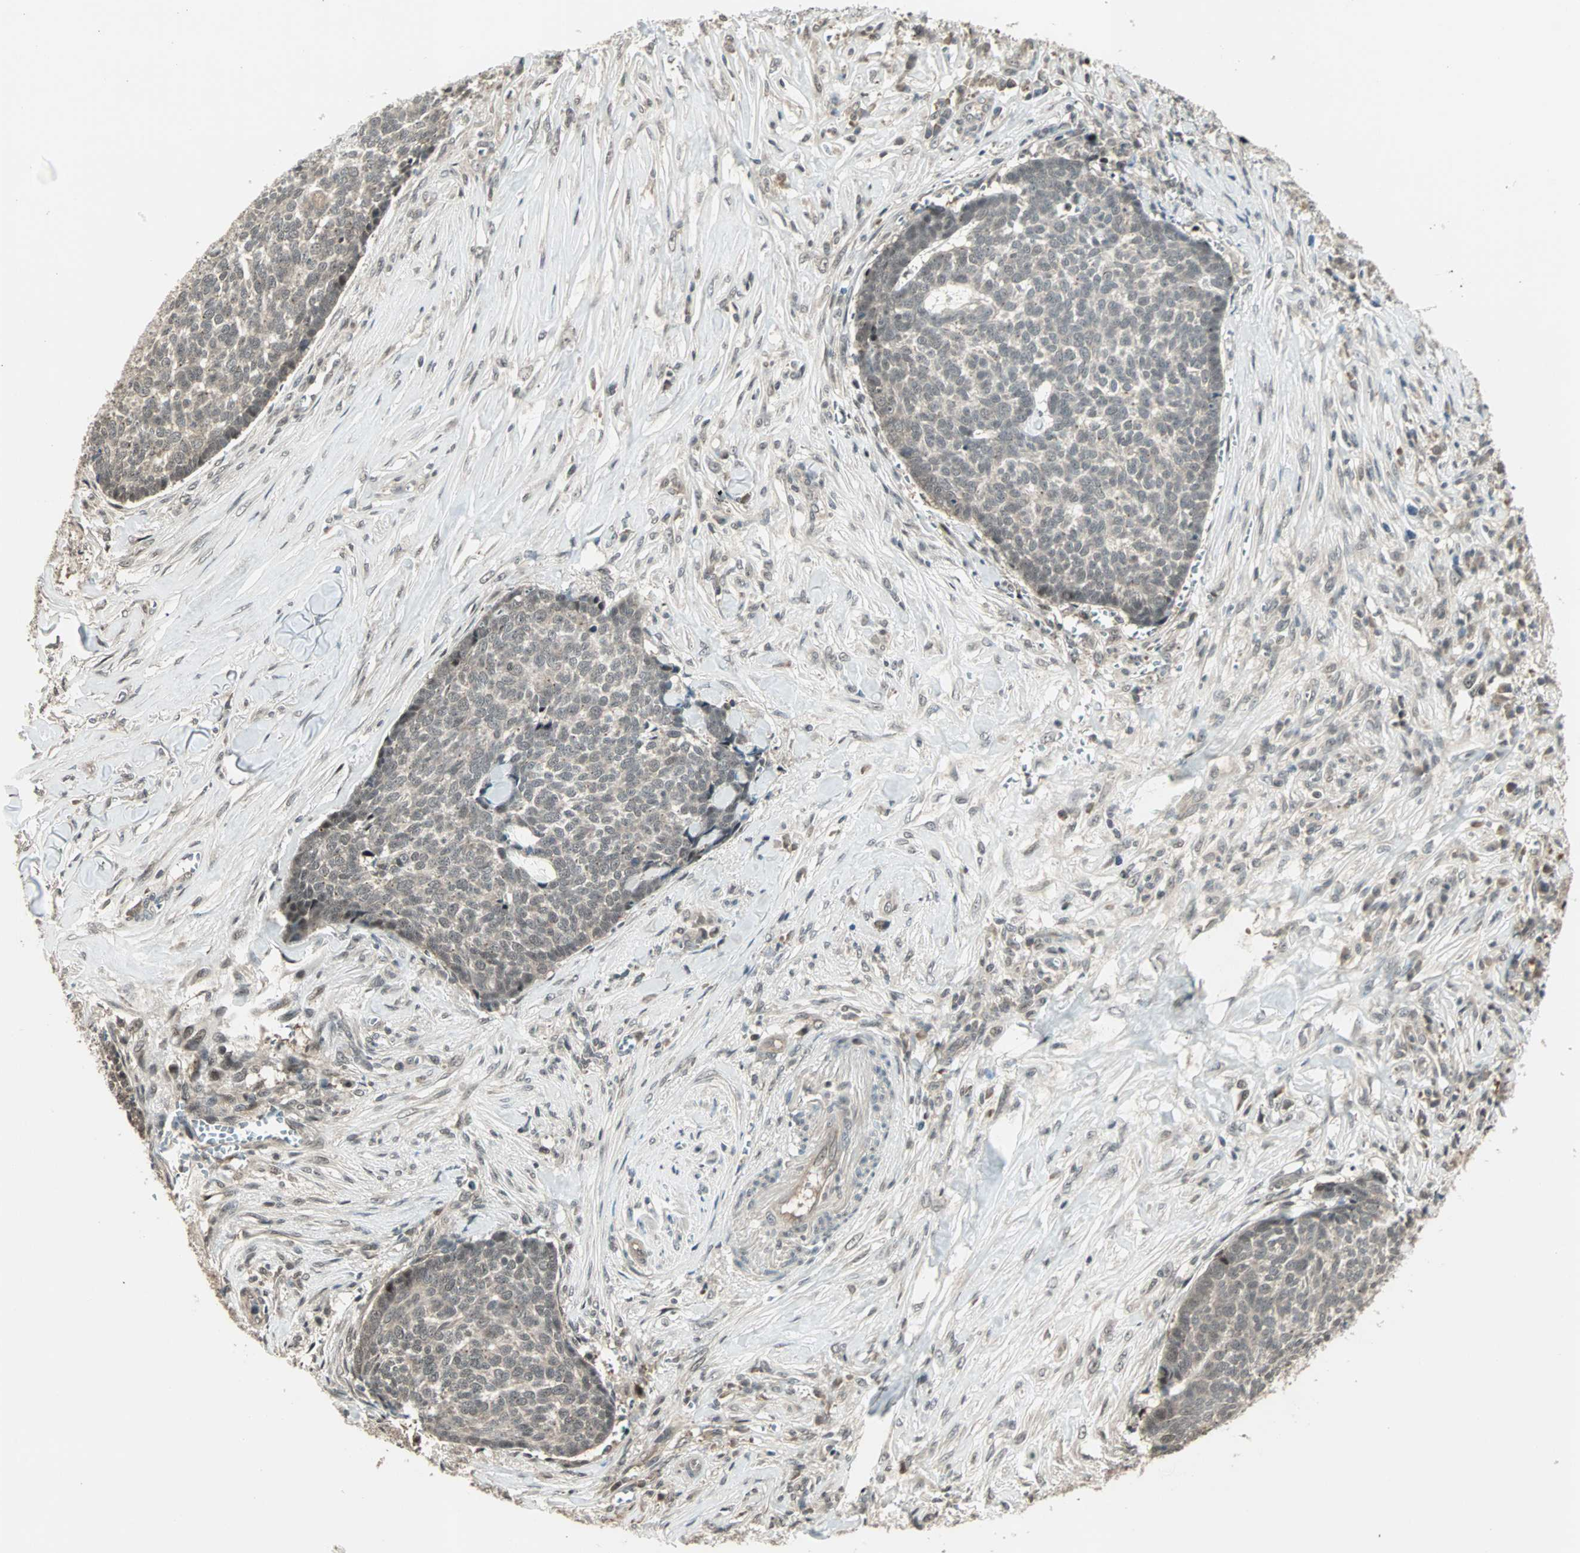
{"staining": {"intensity": "negative", "quantity": "none", "location": "none"}, "tissue": "skin cancer", "cell_type": "Tumor cells", "image_type": "cancer", "snomed": [{"axis": "morphology", "description": "Basal cell carcinoma"}, {"axis": "topography", "description": "Skin"}], "caption": "This is an immunohistochemistry (IHC) micrograph of skin basal cell carcinoma. There is no positivity in tumor cells.", "gene": "ZNF701", "patient": {"sex": "male", "age": 84}}